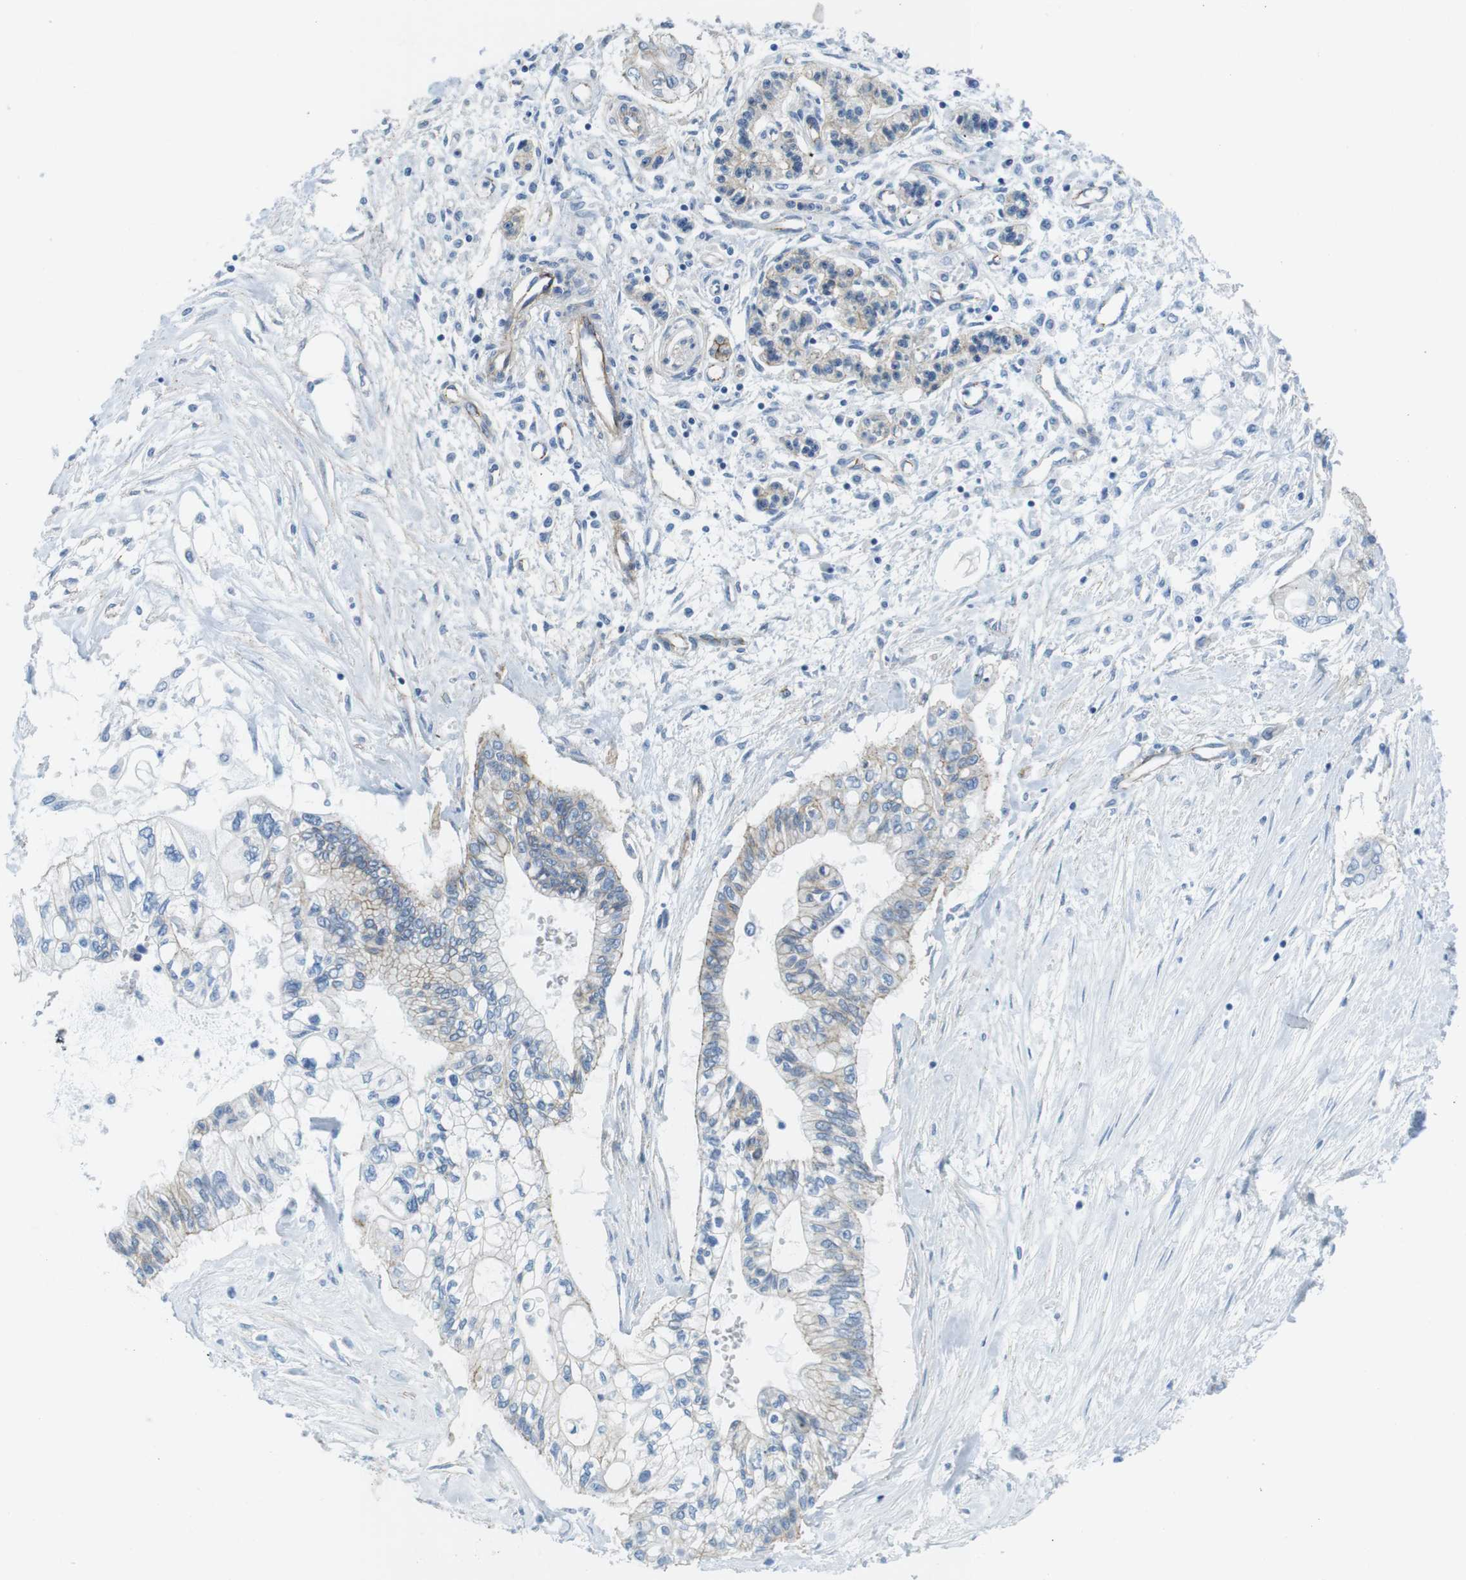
{"staining": {"intensity": "weak", "quantity": "<25%", "location": "cytoplasmic/membranous"}, "tissue": "pancreatic cancer", "cell_type": "Tumor cells", "image_type": "cancer", "snomed": [{"axis": "morphology", "description": "Adenocarcinoma, NOS"}, {"axis": "topography", "description": "Pancreas"}], "caption": "Tumor cells show no significant protein positivity in pancreatic adenocarcinoma.", "gene": "SLC6A6", "patient": {"sex": "female", "age": 77}}